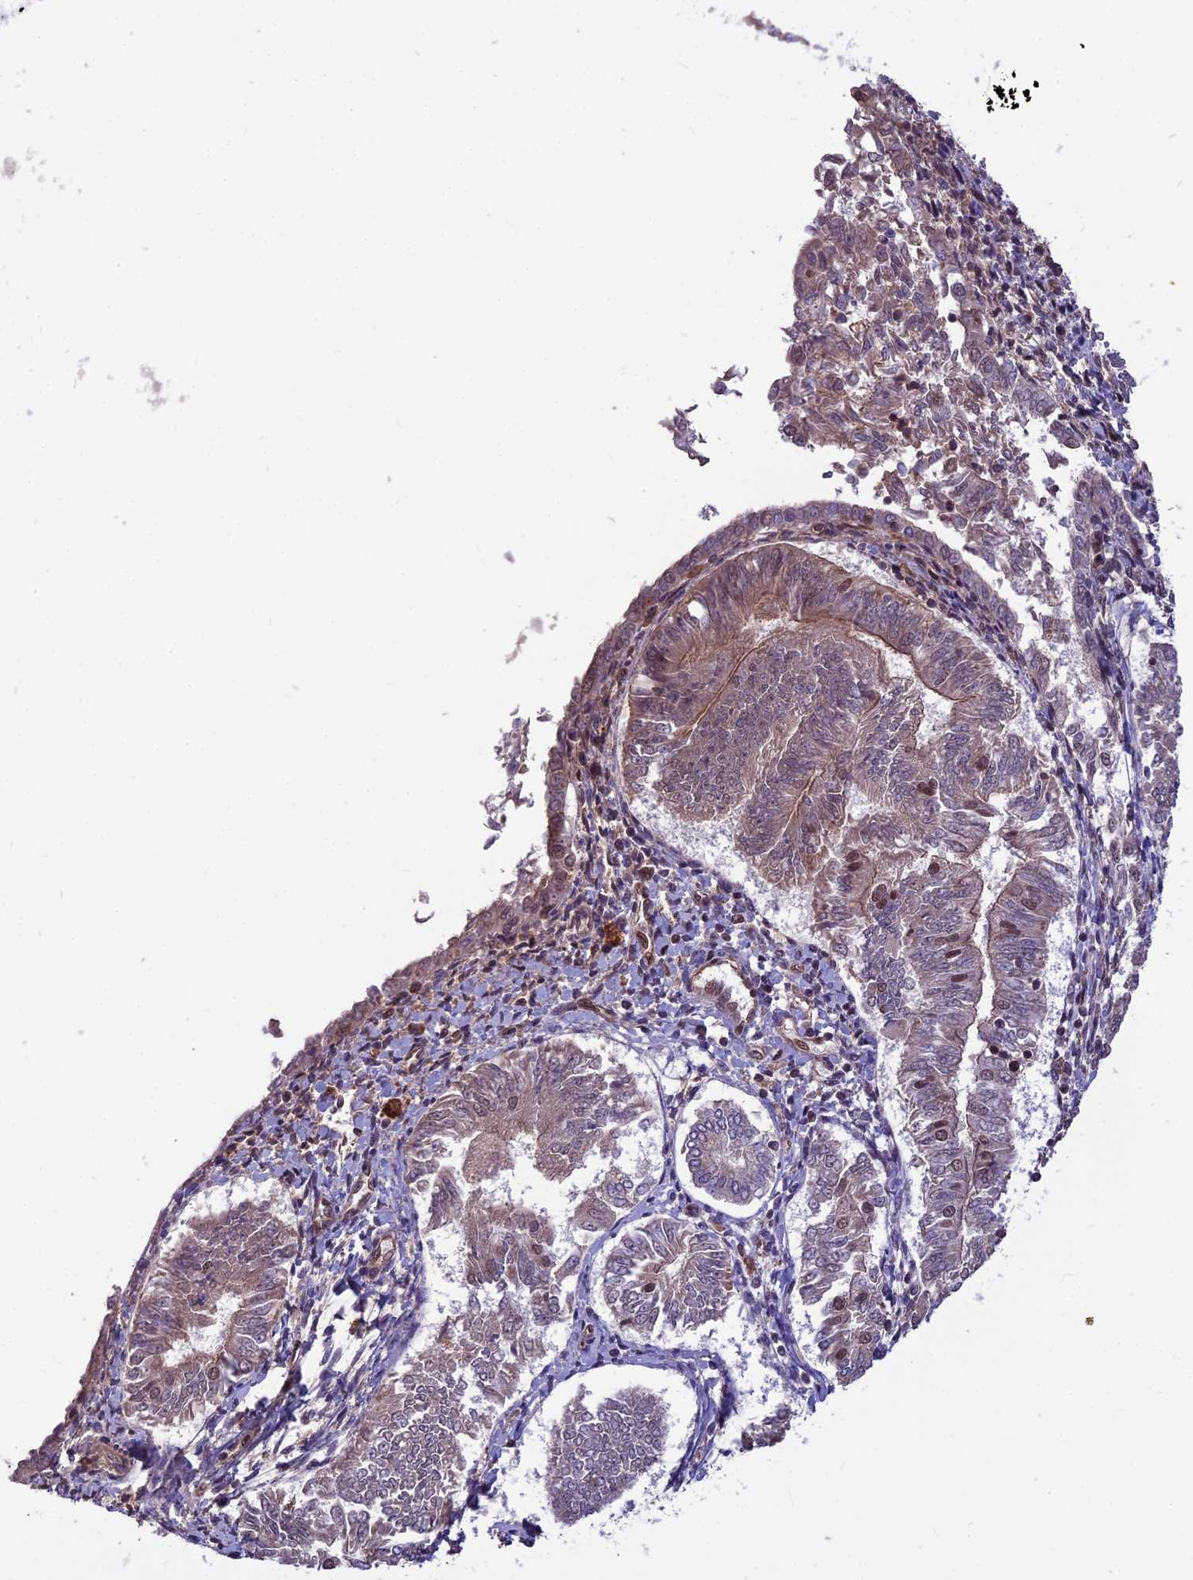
{"staining": {"intensity": "weak", "quantity": "<25%", "location": "cytoplasmic/membranous"}, "tissue": "endometrial cancer", "cell_type": "Tumor cells", "image_type": "cancer", "snomed": [{"axis": "morphology", "description": "Adenocarcinoma, NOS"}, {"axis": "topography", "description": "Endometrium"}], "caption": "Tumor cells are negative for protein expression in human endometrial cancer (adenocarcinoma).", "gene": "ZNF598", "patient": {"sex": "female", "age": 58}}